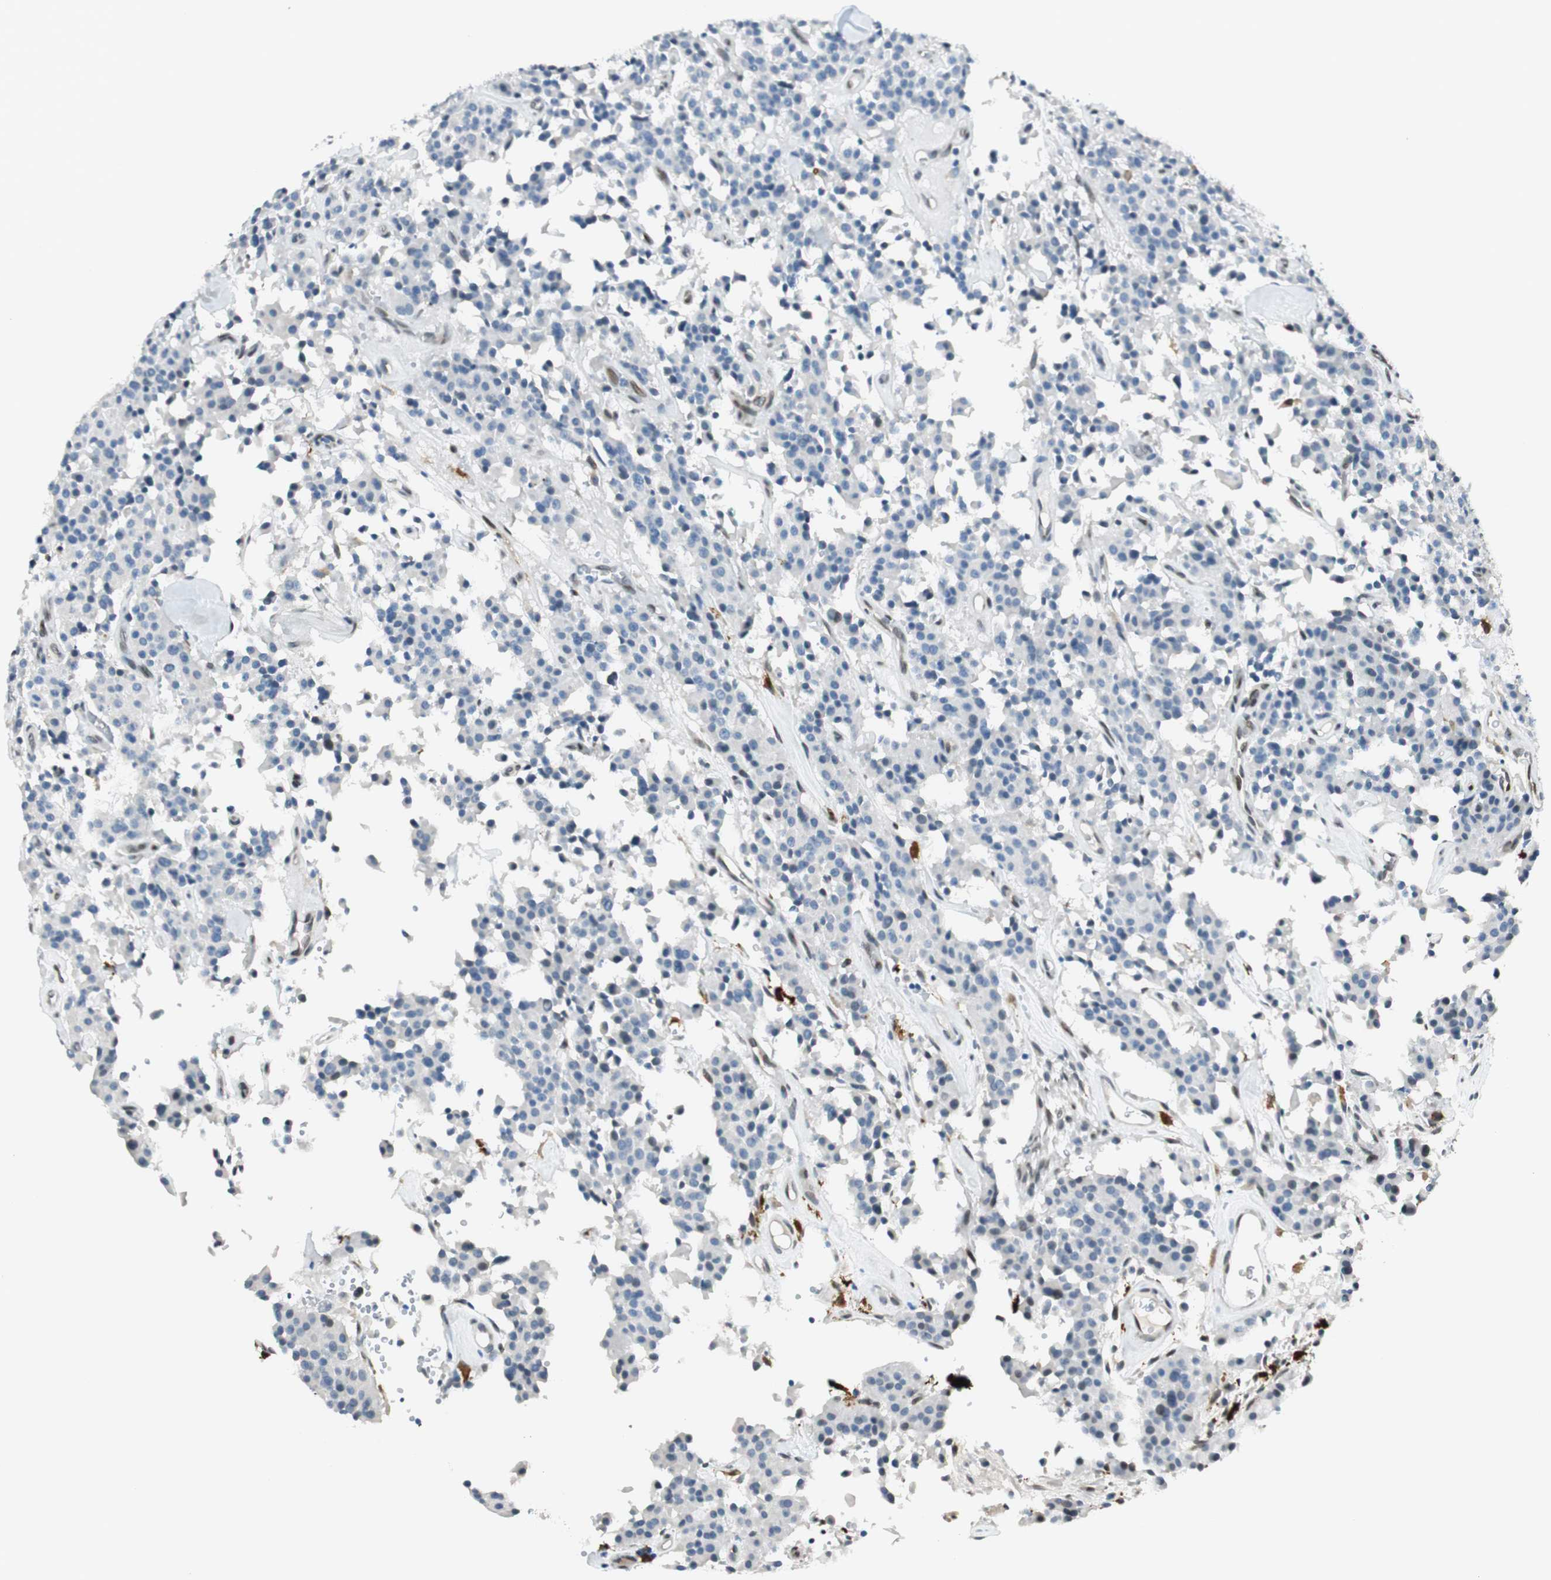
{"staining": {"intensity": "negative", "quantity": "none", "location": "none"}, "tissue": "carcinoid", "cell_type": "Tumor cells", "image_type": "cancer", "snomed": [{"axis": "morphology", "description": "Carcinoid, malignant, NOS"}, {"axis": "topography", "description": "Lung"}], "caption": "Immunohistochemistry (IHC) micrograph of neoplastic tissue: human carcinoid (malignant) stained with DAB (3,3'-diaminobenzidine) demonstrates no significant protein staining in tumor cells.", "gene": "TMEM260", "patient": {"sex": "male", "age": 30}}